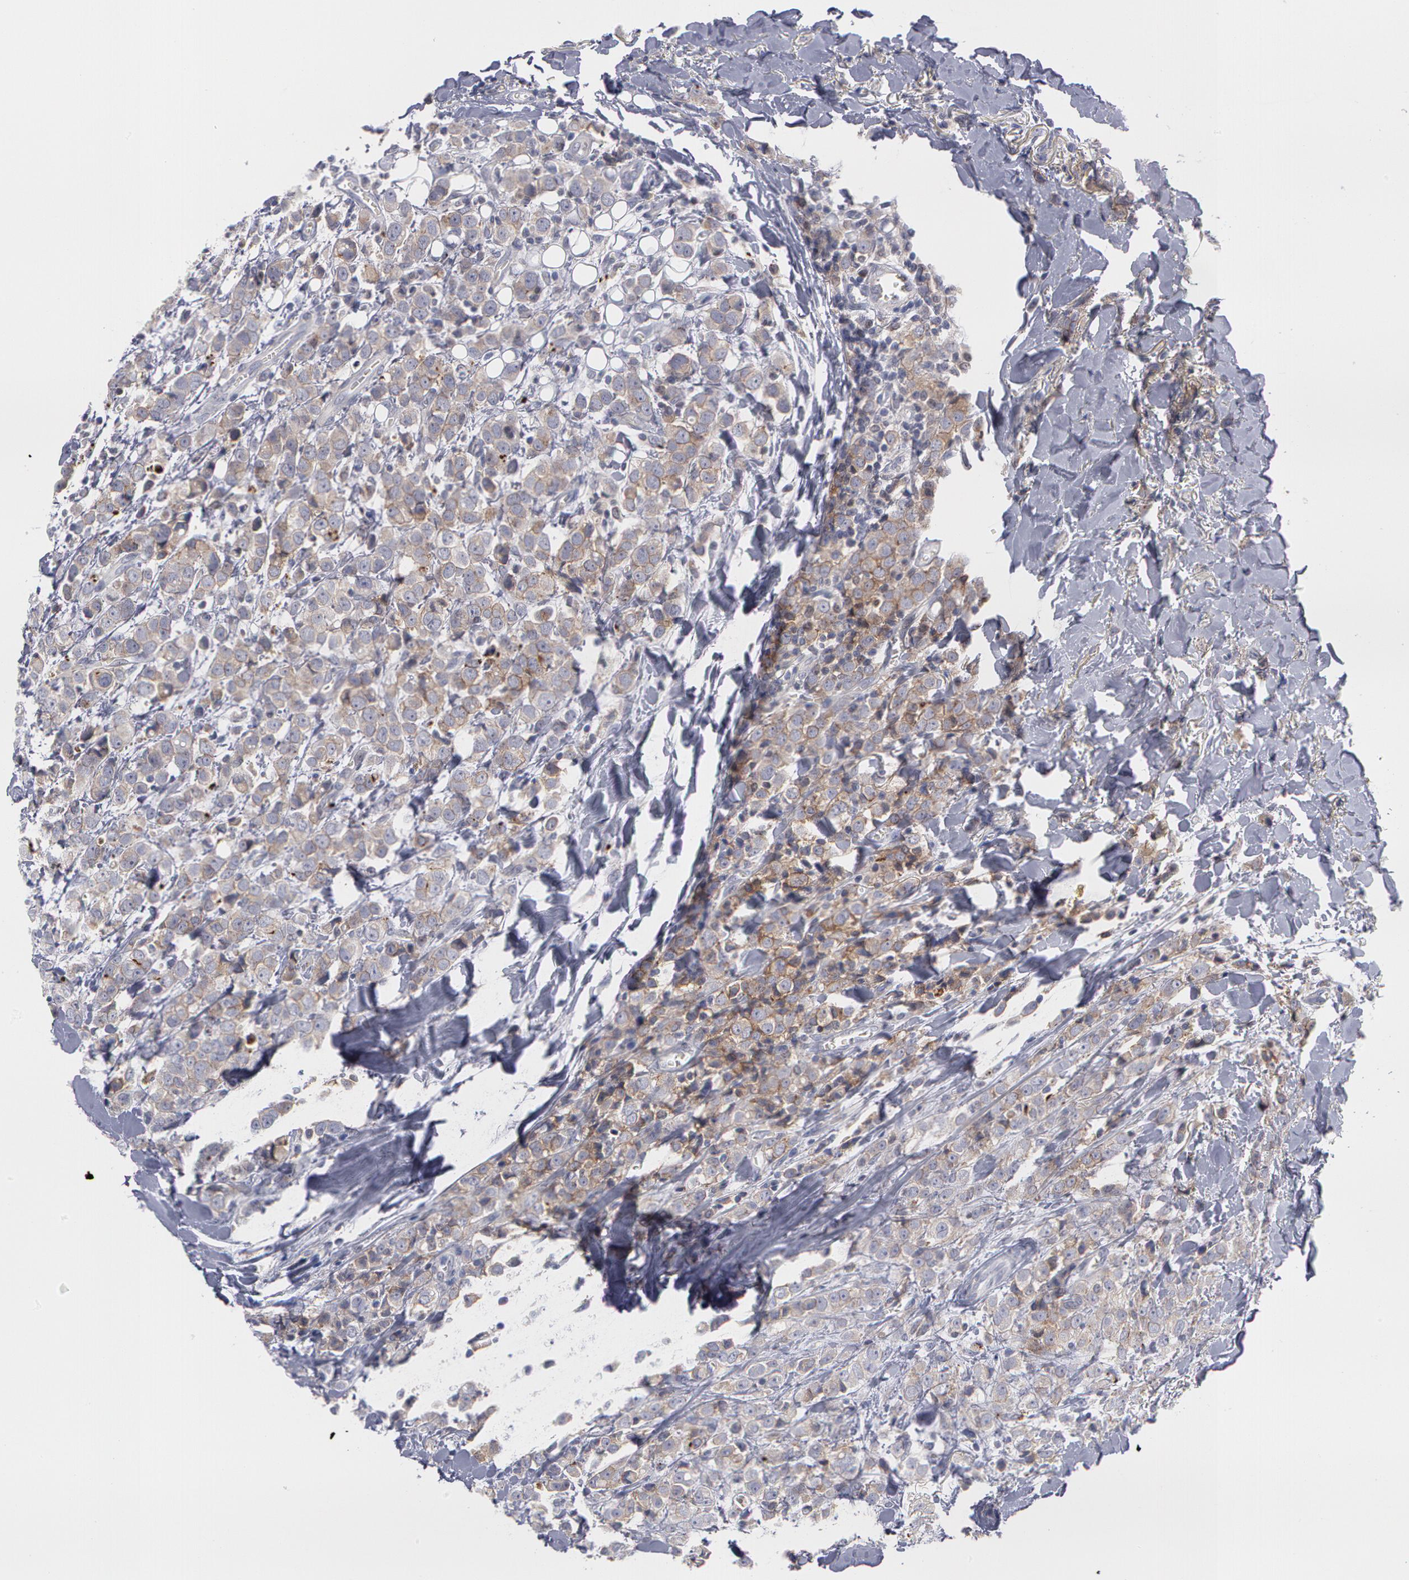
{"staining": {"intensity": "weak", "quantity": ">75%", "location": "cytoplasmic/membranous"}, "tissue": "breast cancer", "cell_type": "Tumor cells", "image_type": "cancer", "snomed": [{"axis": "morphology", "description": "Lobular carcinoma"}, {"axis": "topography", "description": "Breast"}], "caption": "Weak cytoplasmic/membranous positivity is present in approximately >75% of tumor cells in breast cancer.", "gene": "ERBB2", "patient": {"sex": "female", "age": 57}}